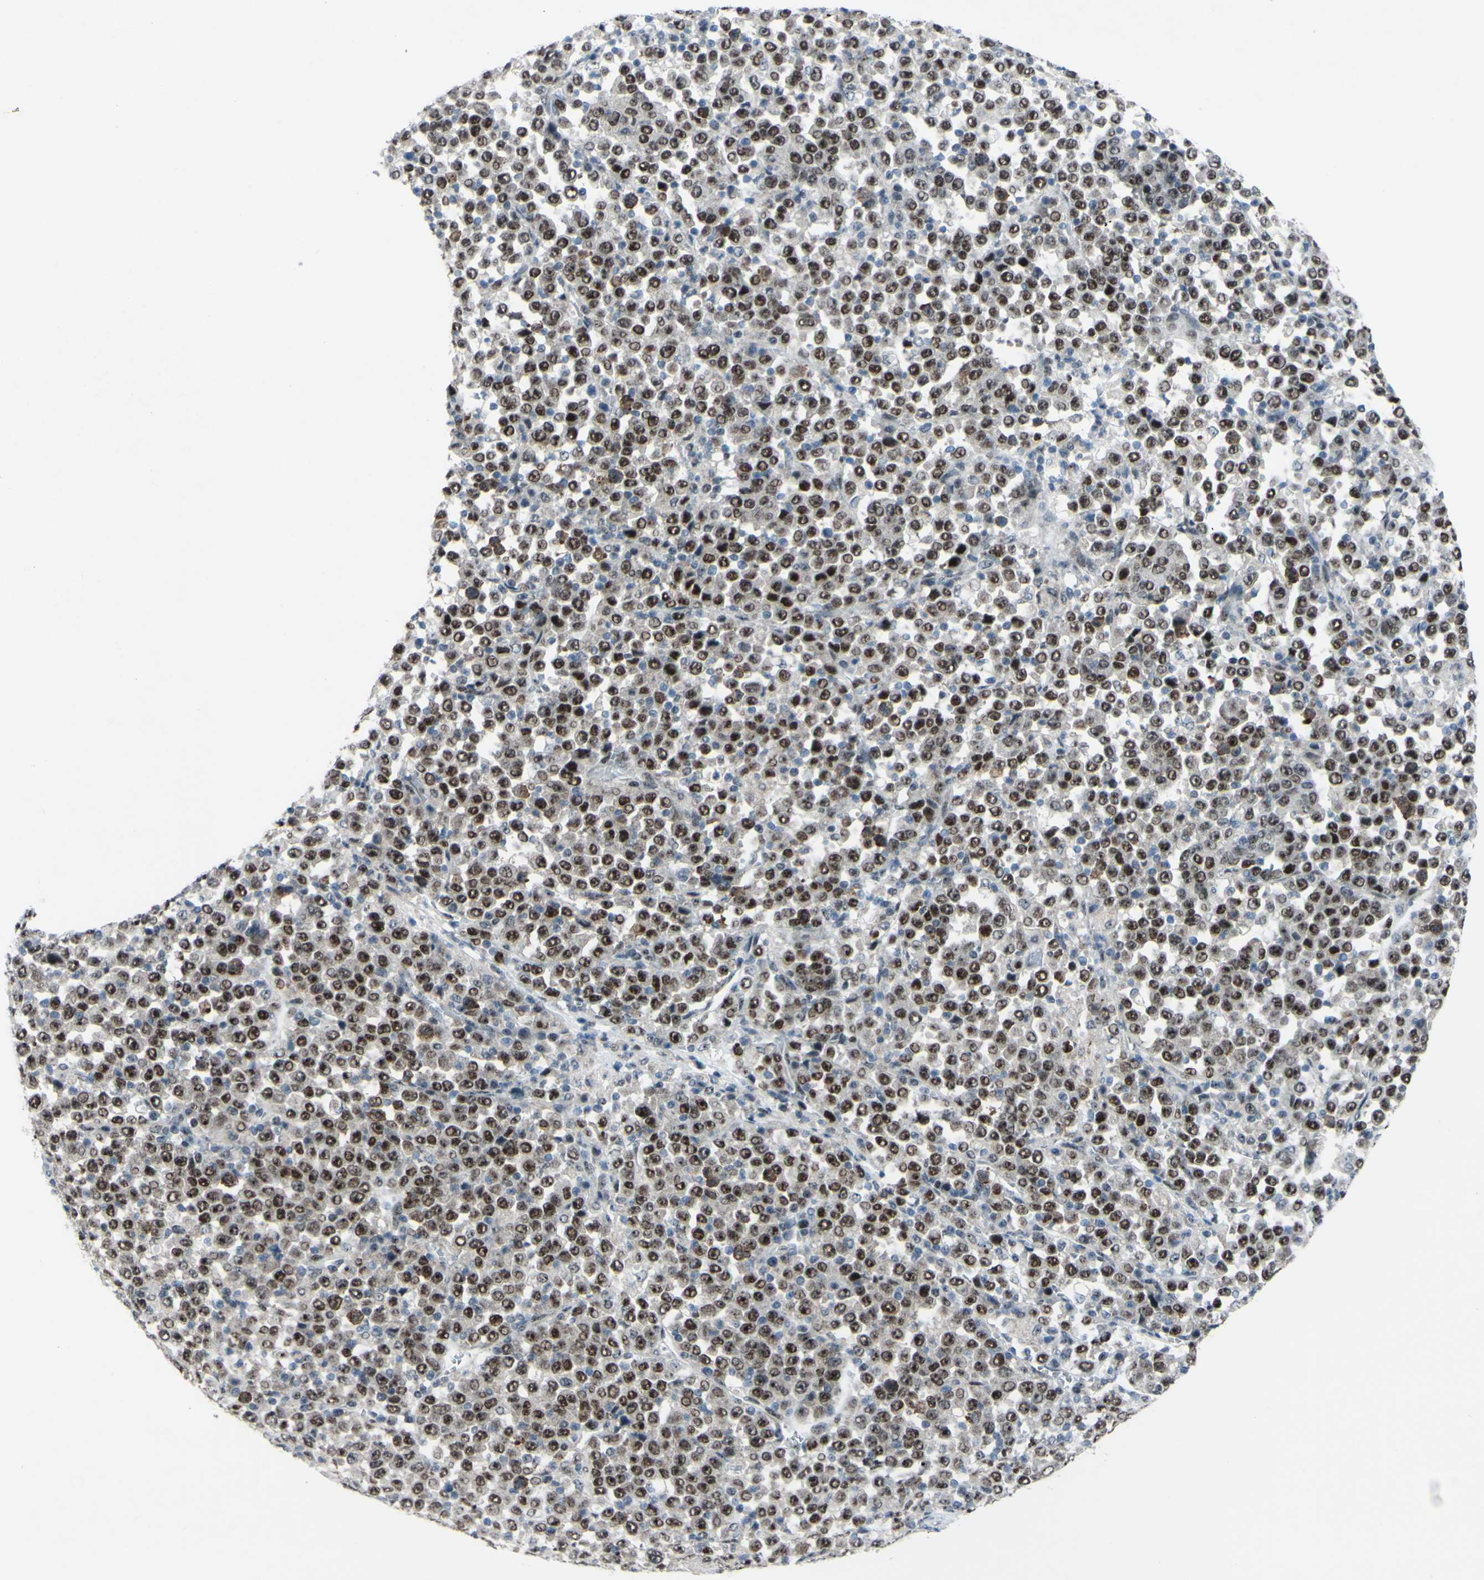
{"staining": {"intensity": "moderate", "quantity": ">75%", "location": "nuclear"}, "tissue": "stomach cancer", "cell_type": "Tumor cells", "image_type": "cancer", "snomed": [{"axis": "morphology", "description": "Normal tissue, NOS"}, {"axis": "morphology", "description": "Adenocarcinoma, NOS"}, {"axis": "topography", "description": "Stomach, upper"}, {"axis": "topography", "description": "Stomach"}], "caption": "Immunohistochemistry of human stomach cancer reveals medium levels of moderate nuclear staining in approximately >75% of tumor cells.", "gene": "POLR1A", "patient": {"sex": "male", "age": 59}}